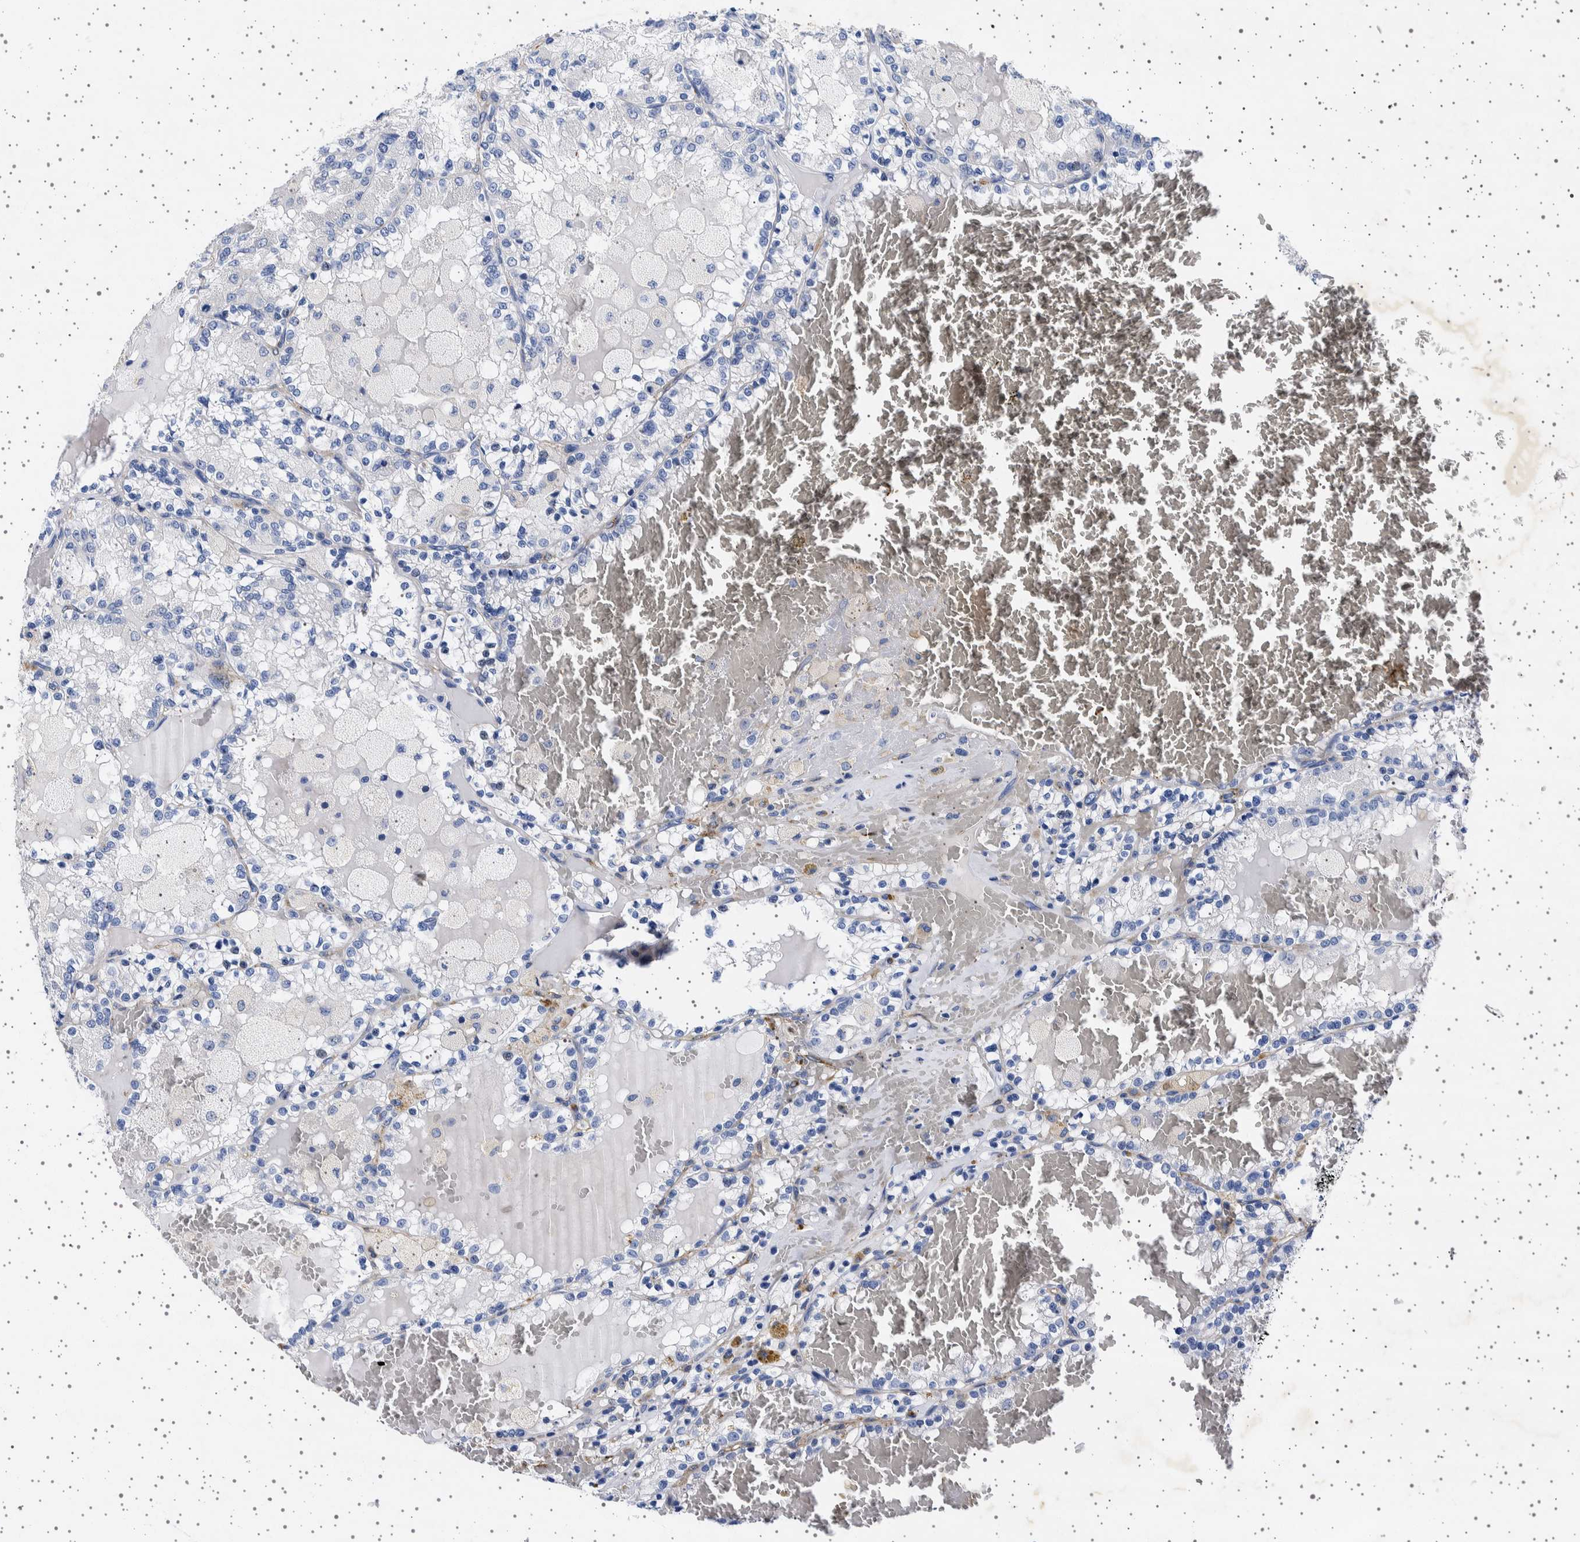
{"staining": {"intensity": "negative", "quantity": "none", "location": "none"}, "tissue": "renal cancer", "cell_type": "Tumor cells", "image_type": "cancer", "snomed": [{"axis": "morphology", "description": "Adenocarcinoma, NOS"}, {"axis": "topography", "description": "Kidney"}], "caption": "The histopathology image reveals no staining of tumor cells in adenocarcinoma (renal).", "gene": "SEPTIN4", "patient": {"sex": "female", "age": 56}}